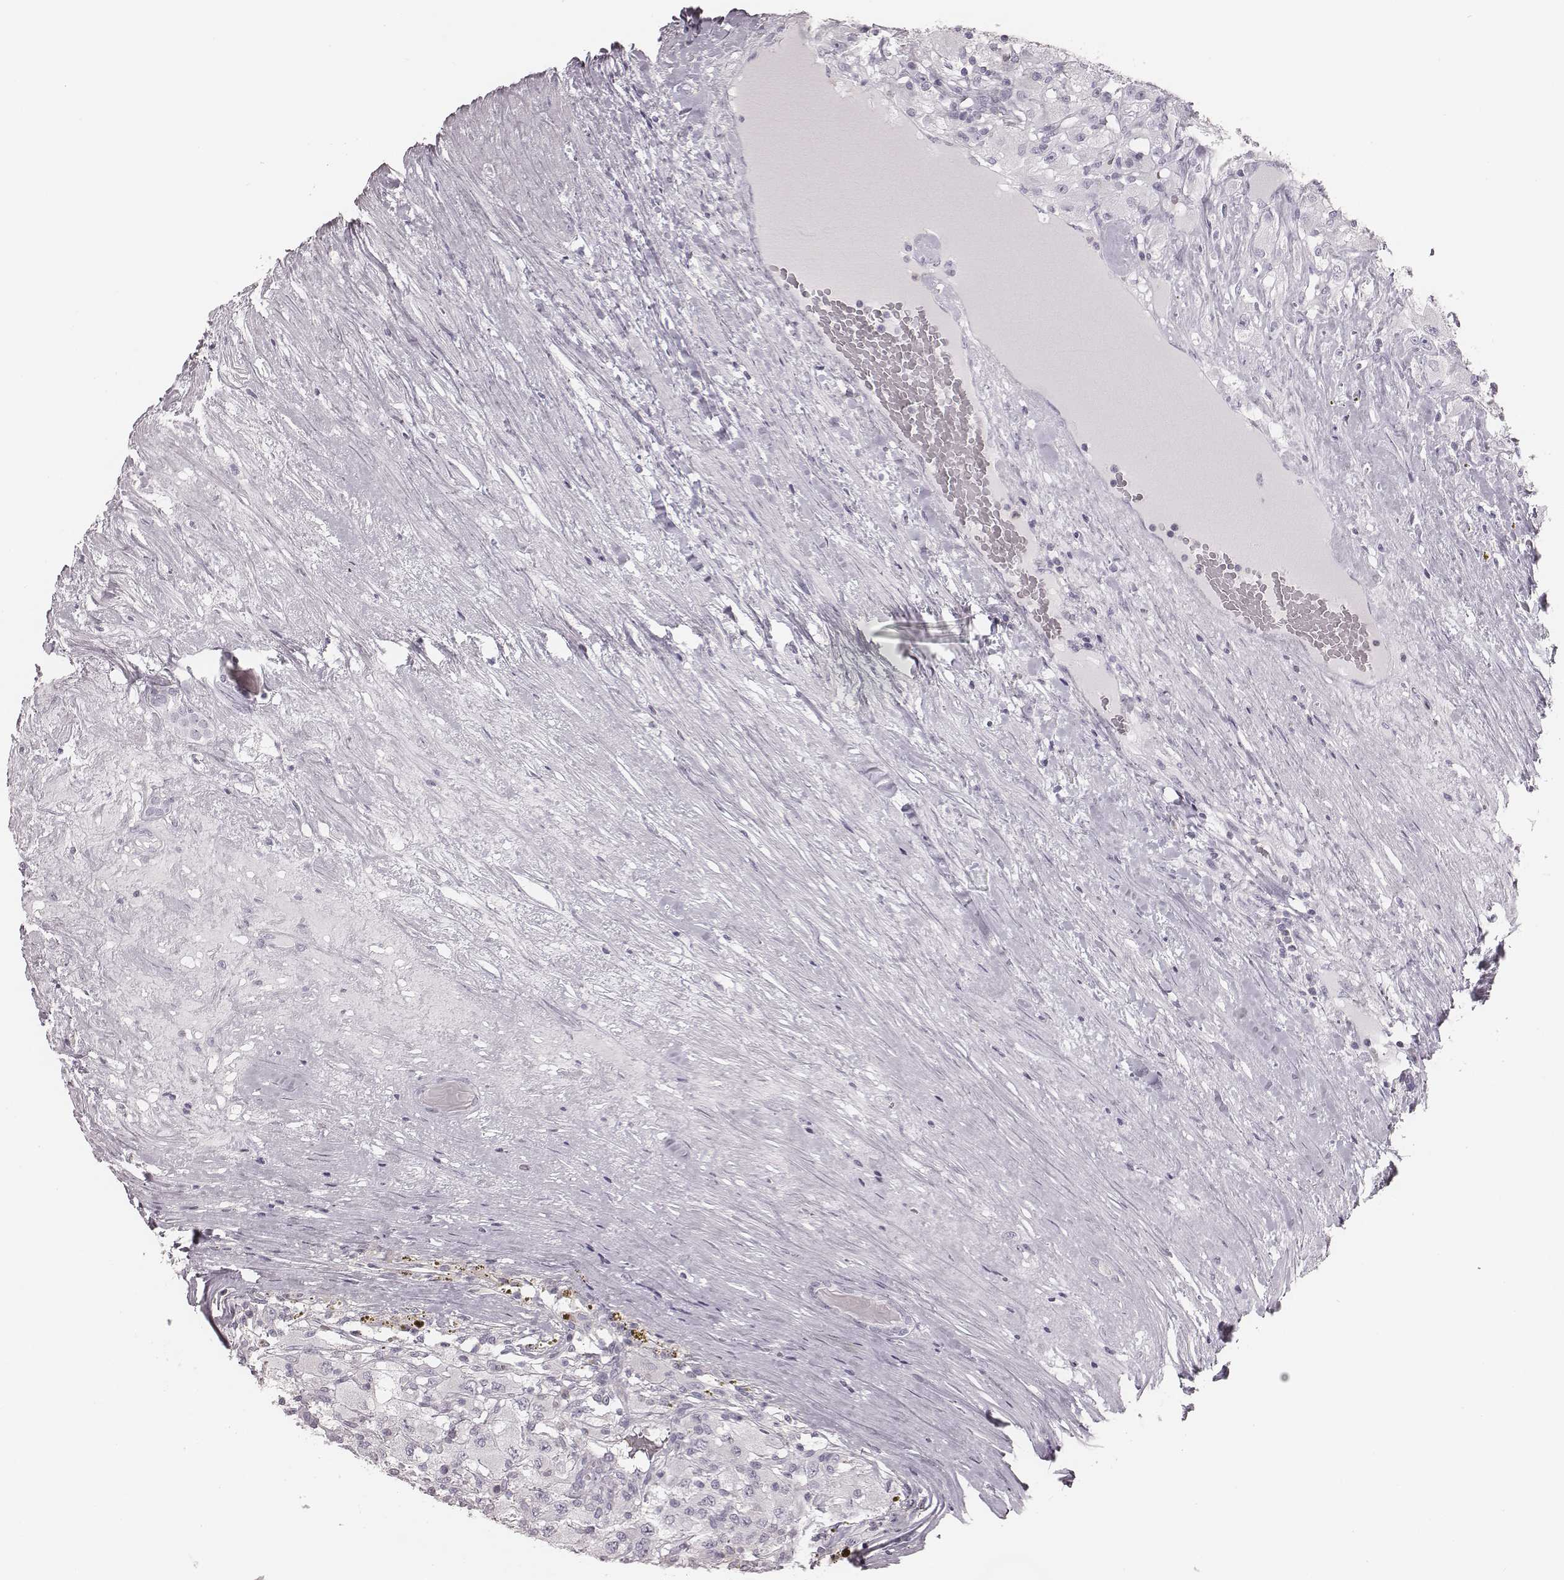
{"staining": {"intensity": "negative", "quantity": "none", "location": "none"}, "tissue": "renal cancer", "cell_type": "Tumor cells", "image_type": "cancer", "snomed": [{"axis": "morphology", "description": "Adenocarcinoma, NOS"}, {"axis": "topography", "description": "Kidney"}], "caption": "This is an immunohistochemistry (IHC) image of adenocarcinoma (renal). There is no expression in tumor cells.", "gene": "ZNF365", "patient": {"sex": "female", "age": 67}}